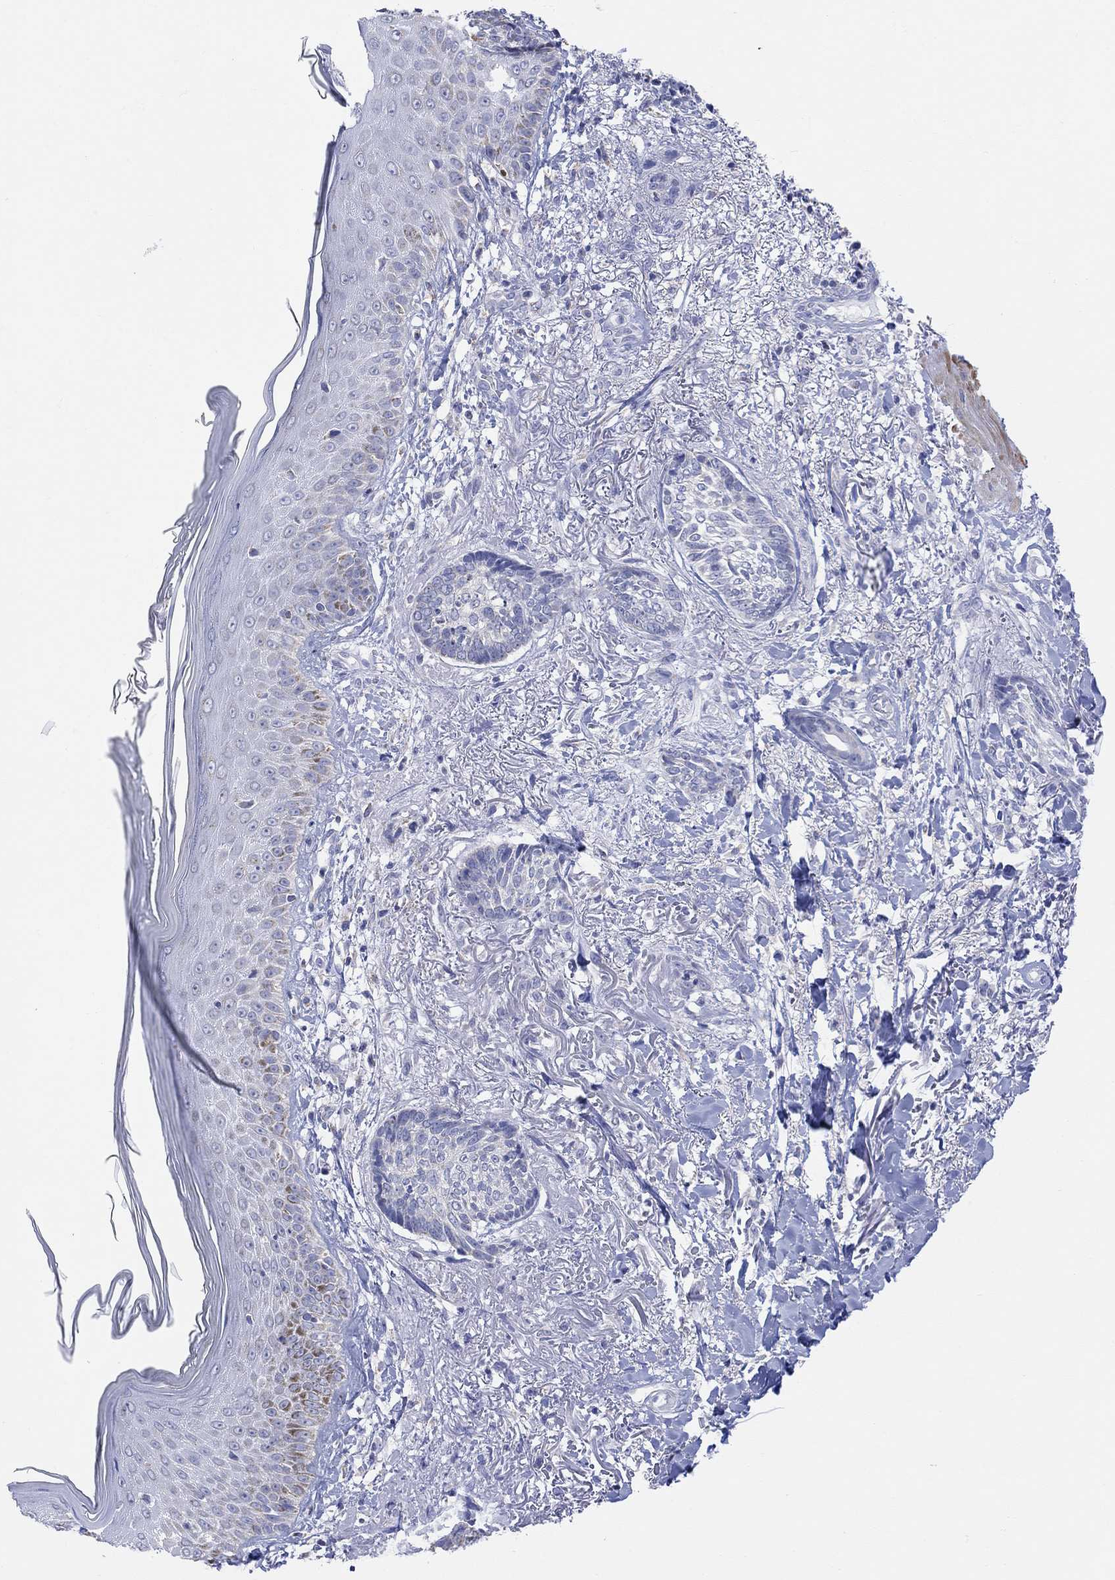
{"staining": {"intensity": "negative", "quantity": "none", "location": "none"}, "tissue": "skin cancer", "cell_type": "Tumor cells", "image_type": "cancer", "snomed": [{"axis": "morphology", "description": "Normal tissue, NOS"}, {"axis": "morphology", "description": "Basal cell carcinoma"}, {"axis": "topography", "description": "Skin"}], "caption": "Immunohistochemistry of human skin cancer exhibits no staining in tumor cells.", "gene": "SYT12", "patient": {"sex": "male", "age": 84}}